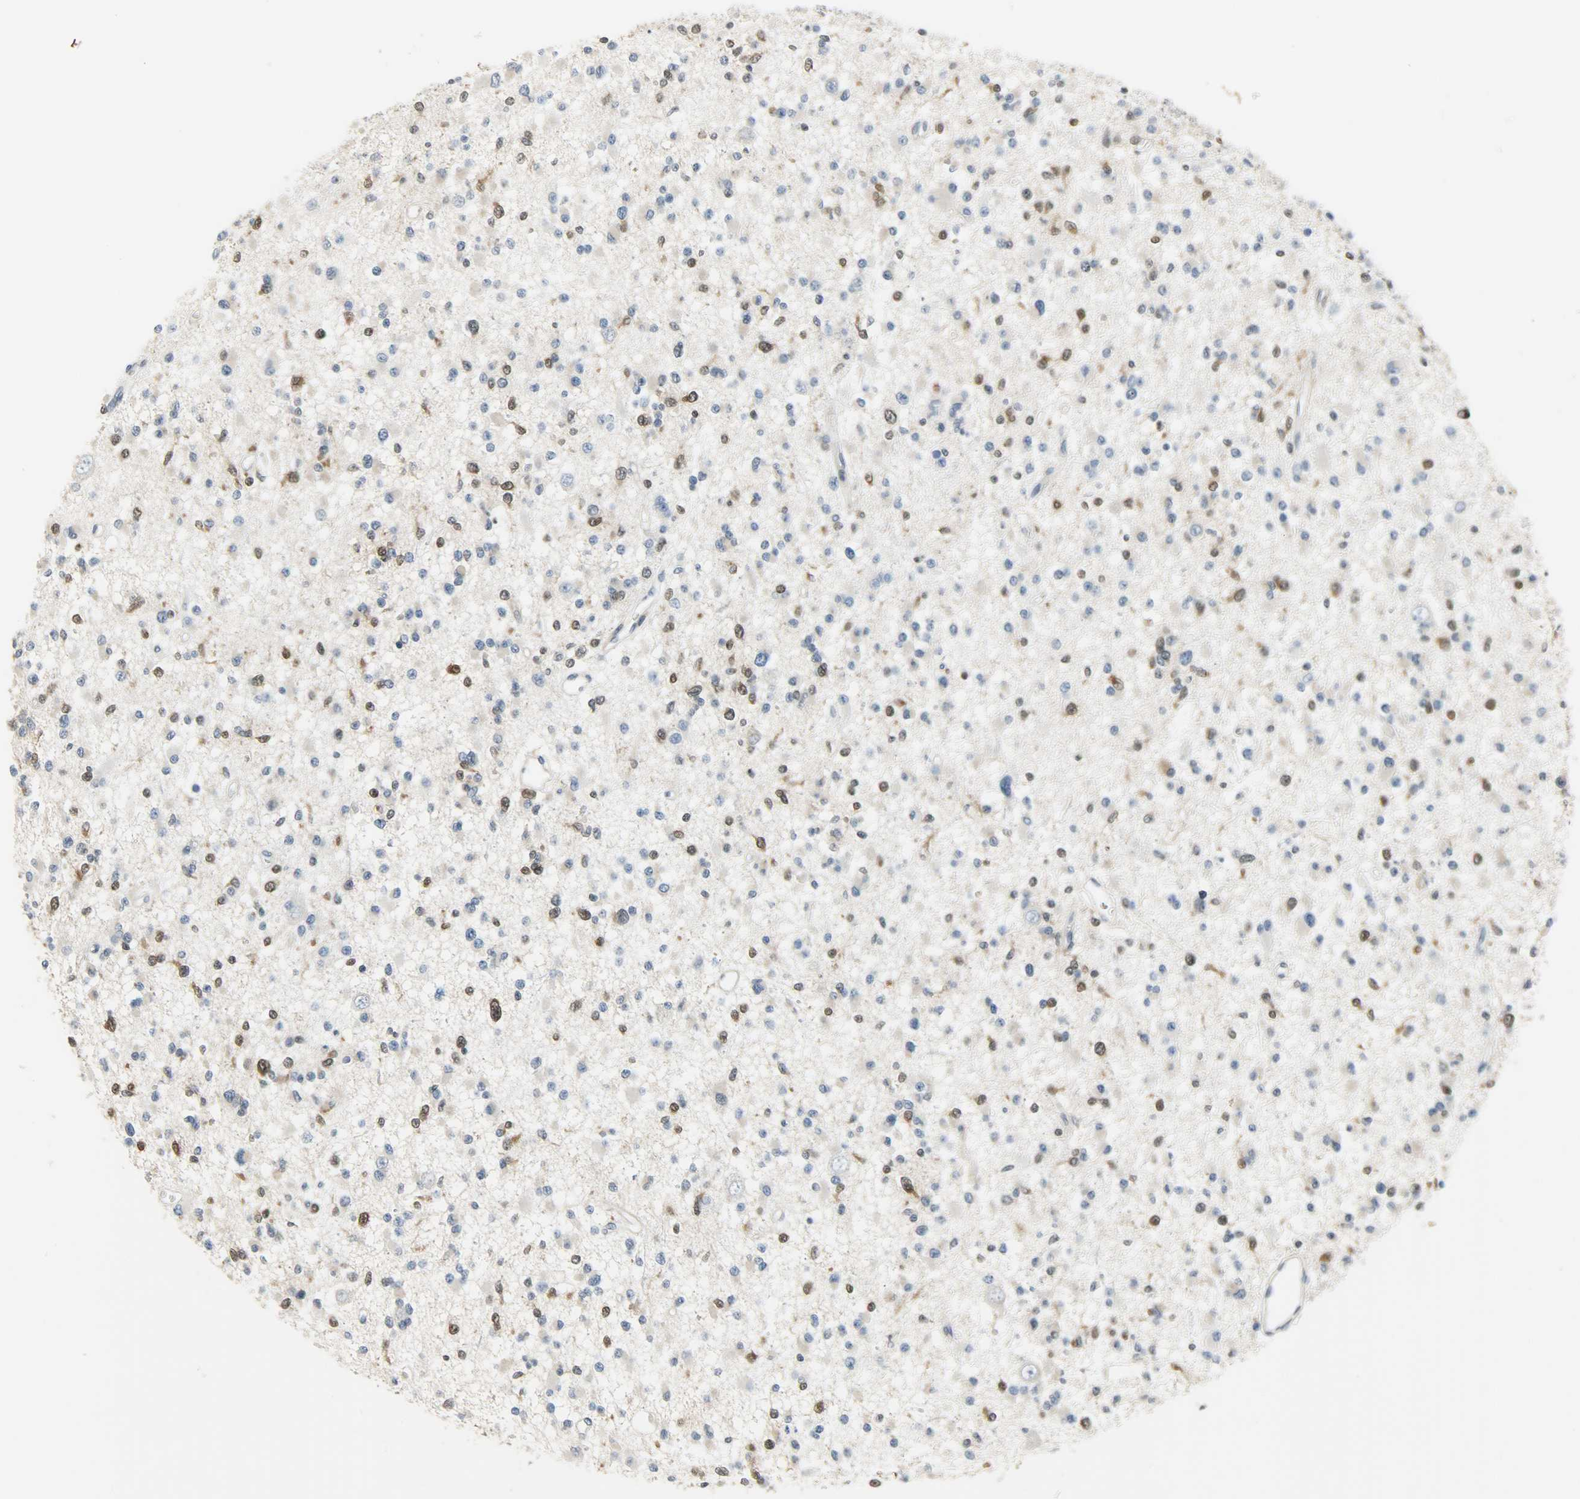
{"staining": {"intensity": "strong", "quantity": "25%-75%", "location": "cytoplasmic/membranous,nuclear"}, "tissue": "glioma", "cell_type": "Tumor cells", "image_type": "cancer", "snomed": [{"axis": "morphology", "description": "Glioma, malignant, Low grade"}, {"axis": "topography", "description": "Brain"}], "caption": "Immunohistochemistry (IHC) photomicrograph of neoplastic tissue: human low-grade glioma (malignant) stained using immunohistochemistry demonstrates high levels of strong protein expression localized specifically in the cytoplasmic/membranous and nuclear of tumor cells, appearing as a cytoplasmic/membranous and nuclear brown color.", "gene": "EIF4EBP1", "patient": {"sex": "female", "age": 22}}